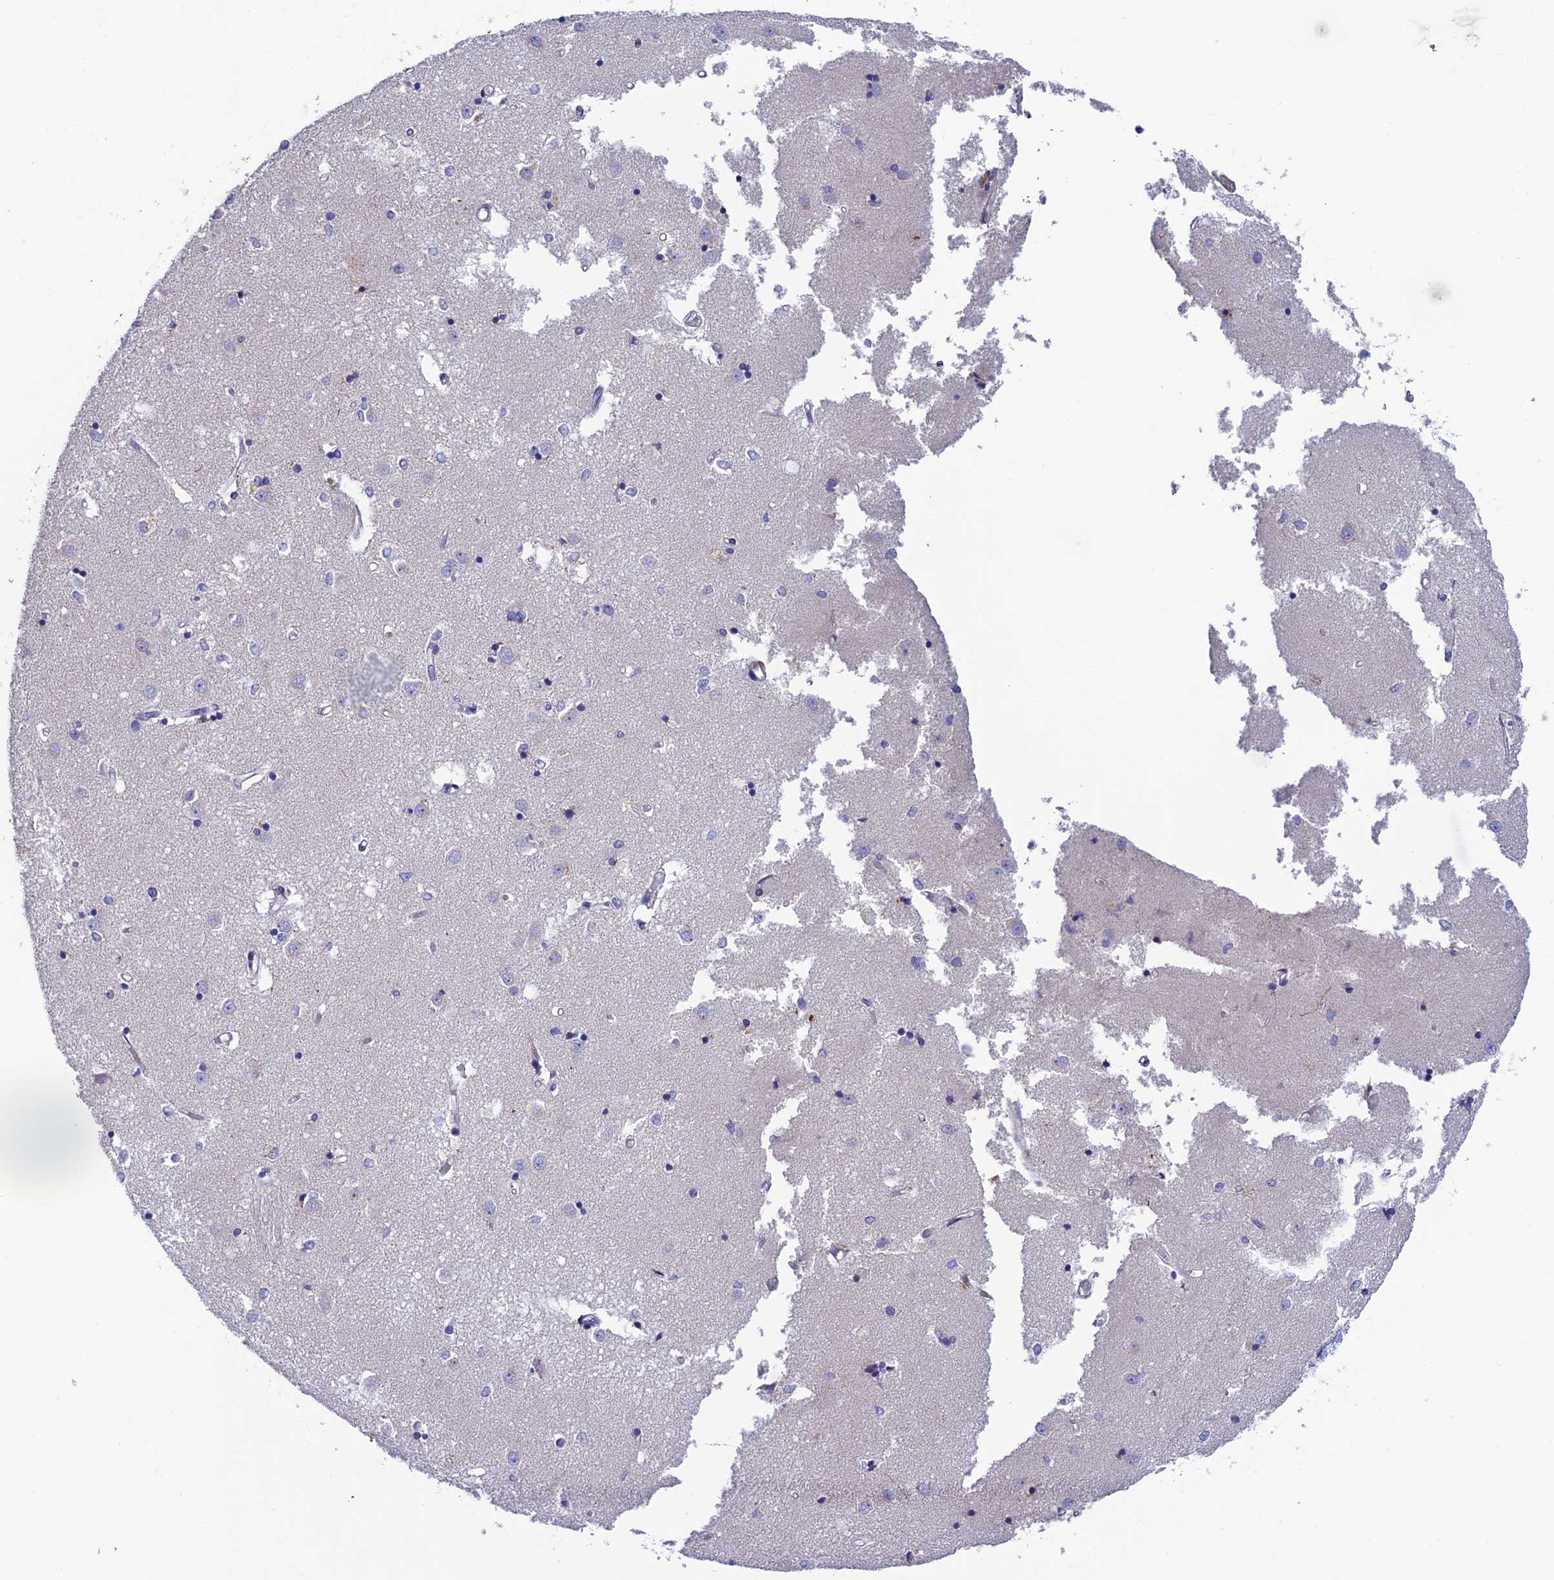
{"staining": {"intensity": "negative", "quantity": "none", "location": "none"}, "tissue": "caudate", "cell_type": "Glial cells", "image_type": "normal", "snomed": [{"axis": "morphology", "description": "Normal tissue, NOS"}, {"axis": "topography", "description": "Lateral ventricle wall"}], "caption": "Caudate stained for a protein using IHC demonstrates no expression glial cells.", "gene": "FAM178B", "patient": {"sex": "male", "age": 45}}